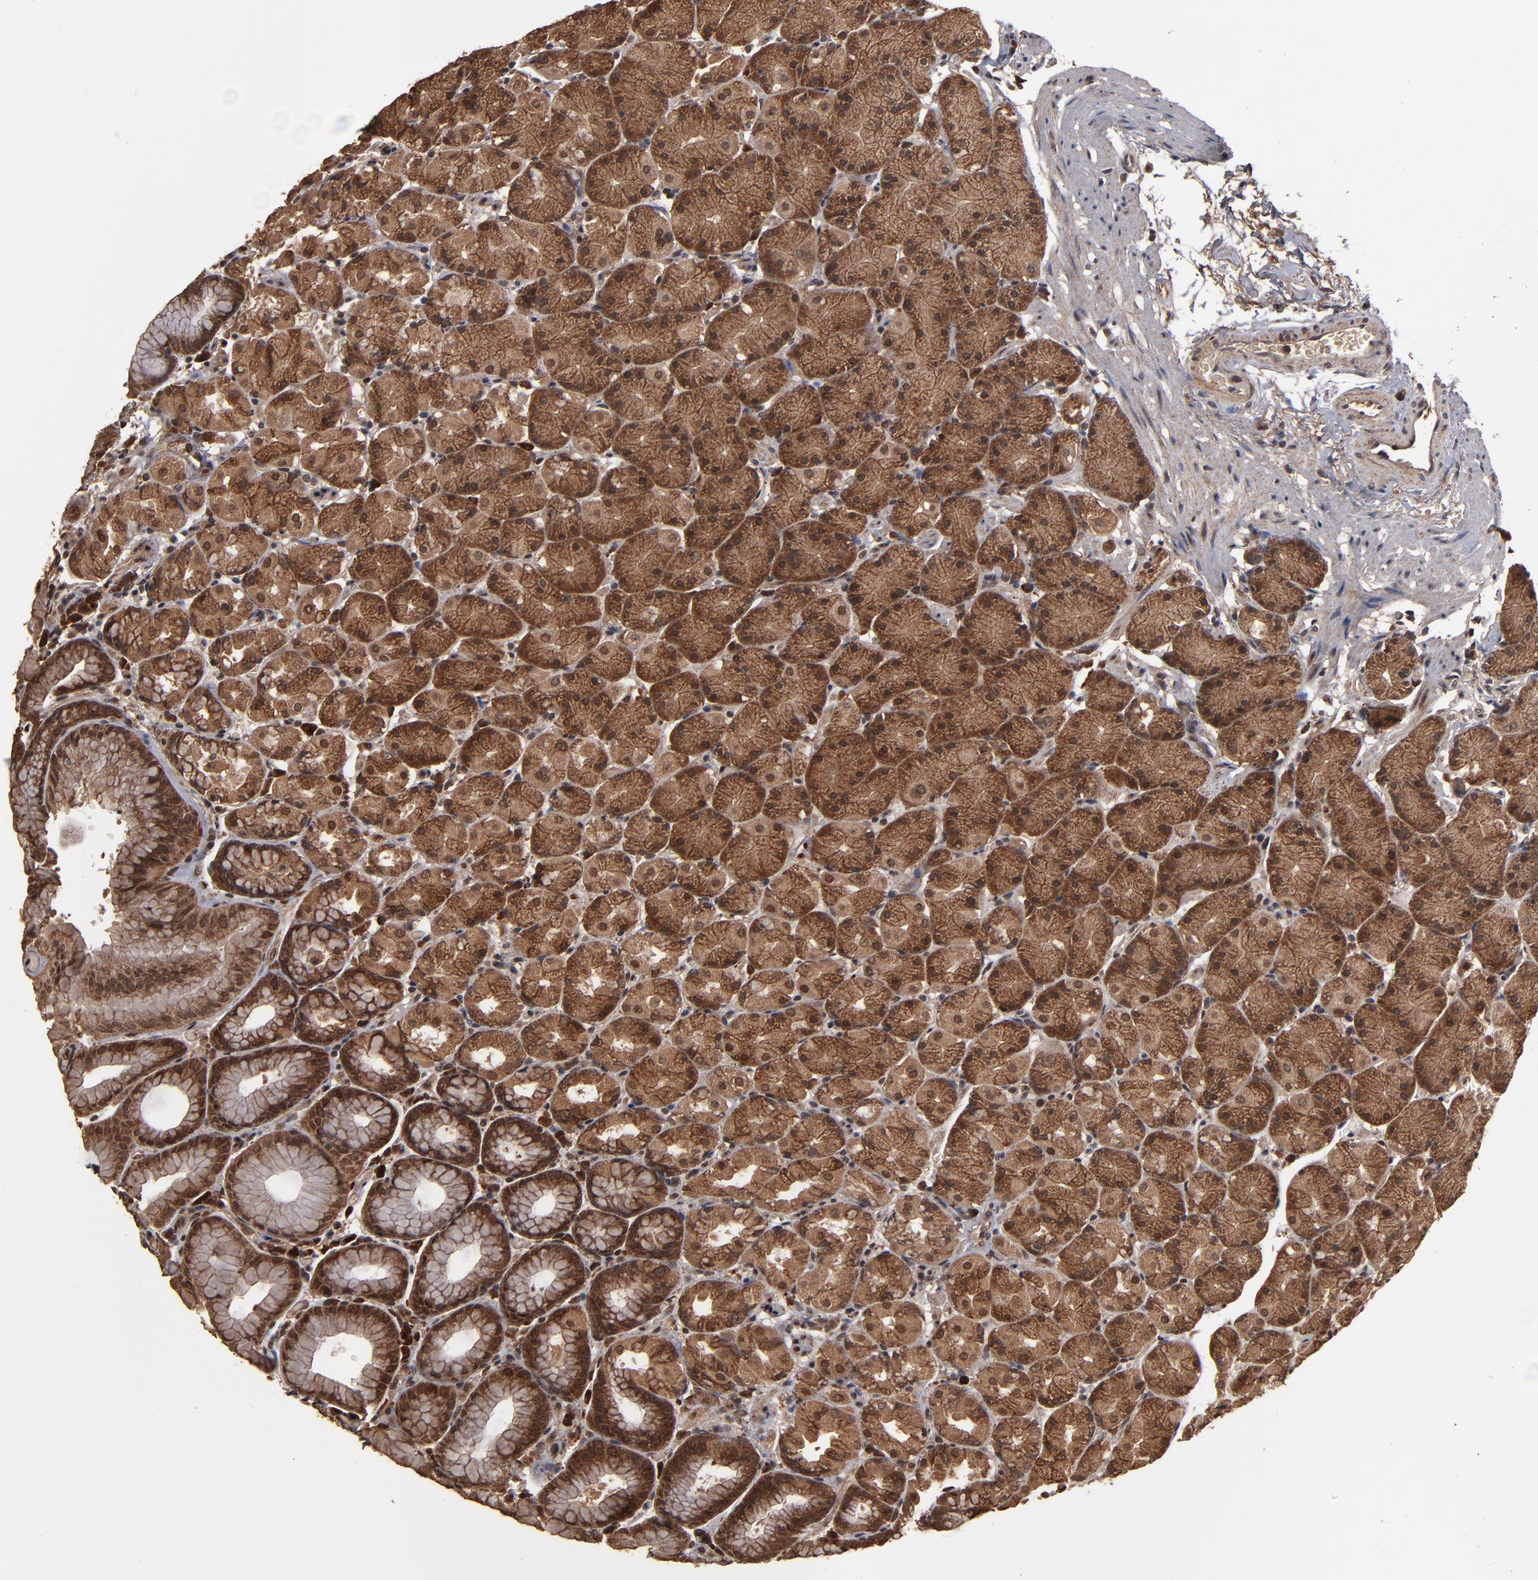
{"staining": {"intensity": "strong", "quantity": ">75%", "location": "cytoplasmic/membranous,nuclear"}, "tissue": "stomach", "cell_type": "Glandular cells", "image_type": "normal", "snomed": [{"axis": "morphology", "description": "Normal tissue, NOS"}, {"axis": "topography", "description": "Stomach, upper"}, {"axis": "topography", "description": "Stomach"}], "caption": "Human stomach stained for a protein (brown) displays strong cytoplasmic/membranous,nuclear positive positivity in approximately >75% of glandular cells.", "gene": "NXF2B", "patient": {"sex": "male", "age": 76}}